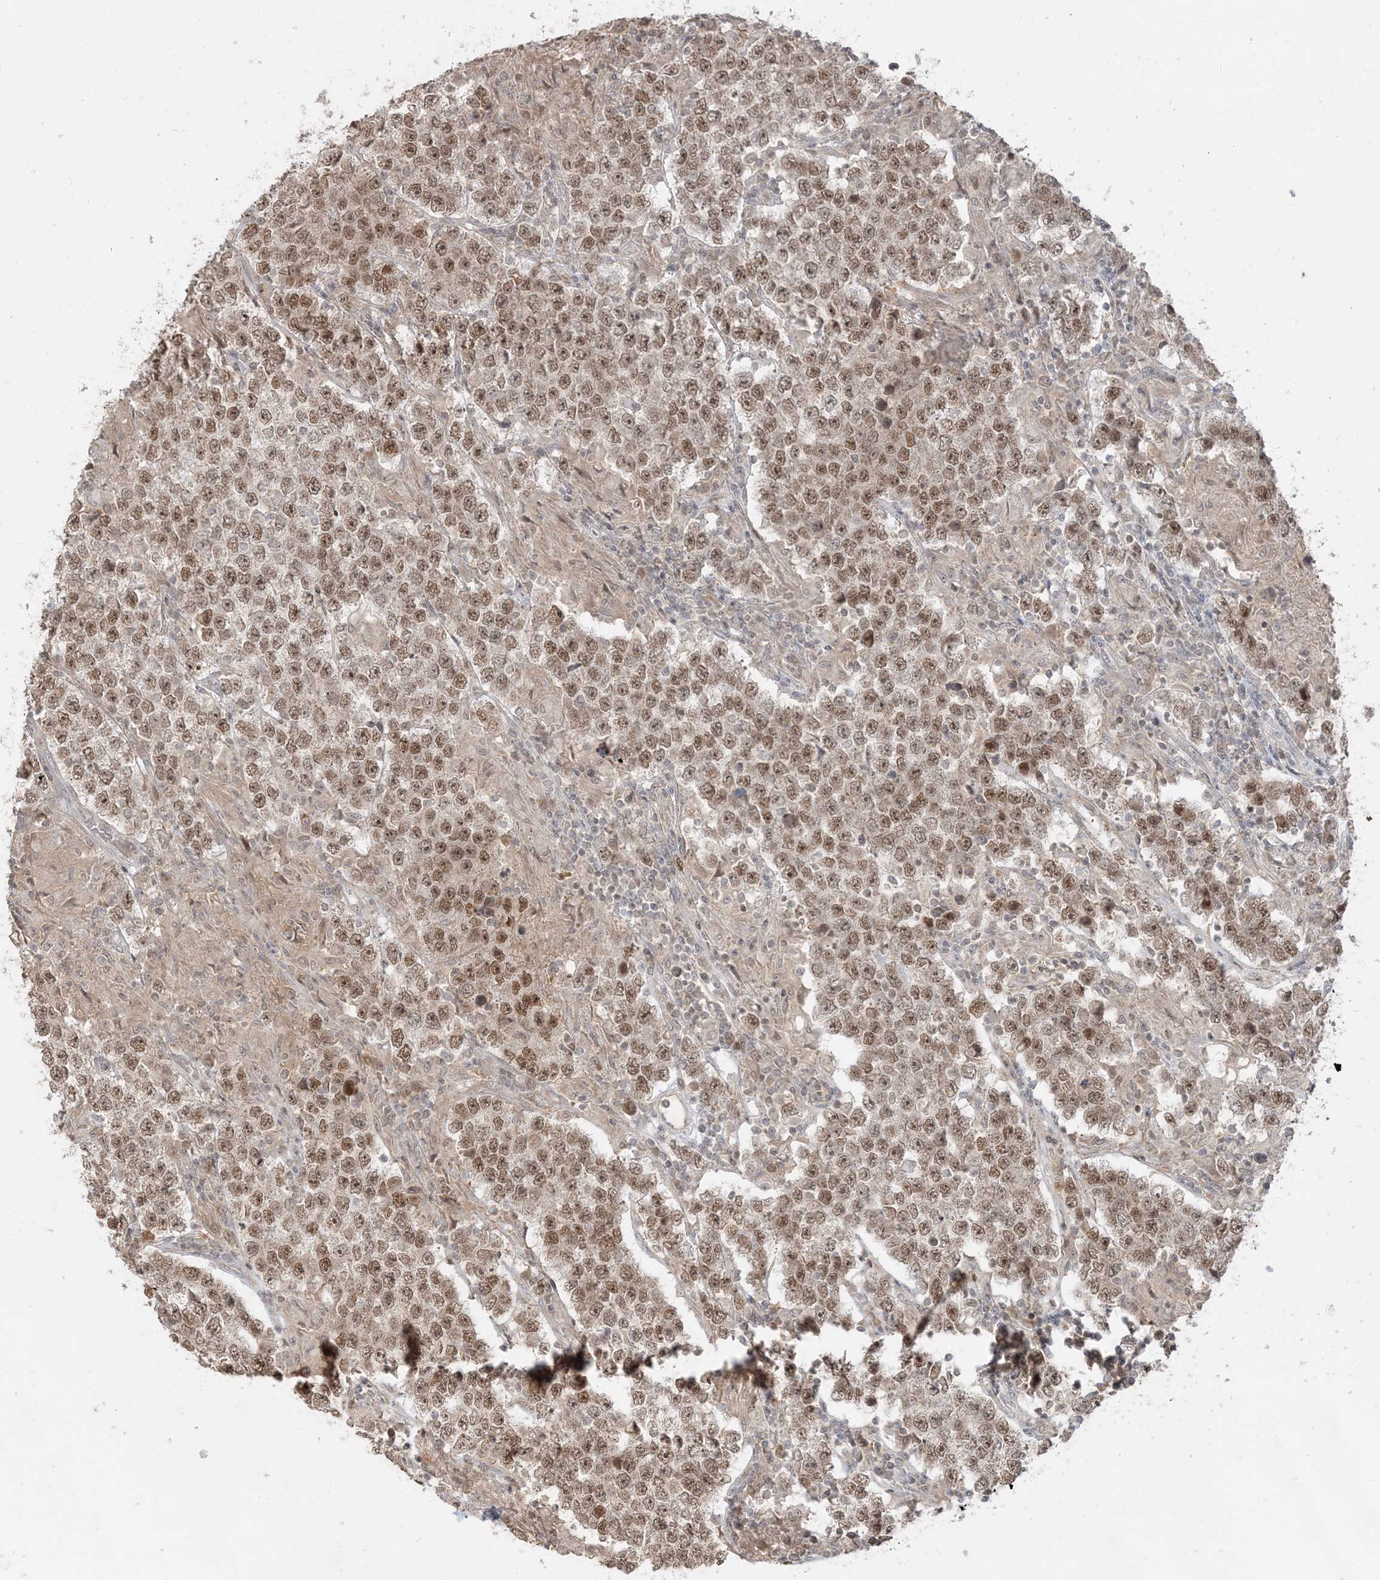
{"staining": {"intensity": "moderate", "quantity": ">75%", "location": "nuclear"}, "tissue": "testis cancer", "cell_type": "Tumor cells", "image_type": "cancer", "snomed": [{"axis": "morphology", "description": "Normal tissue, NOS"}, {"axis": "morphology", "description": "Urothelial carcinoma, High grade"}, {"axis": "morphology", "description": "Seminoma, NOS"}, {"axis": "morphology", "description": "Carcinoma, Embryonal, NOS"}, {"axis": "topography", "description": "Urinary bladder"}, {"axis": "topography", "description": "Testis"}], "caption": "There is medium levels of moderate nuclear staining in tumor cells of testis seminoma, as demonstrated by immunohistochemical staining (brown color).", "gene": "PRRT3", "patient": {"sex": "male", "age": 41}}